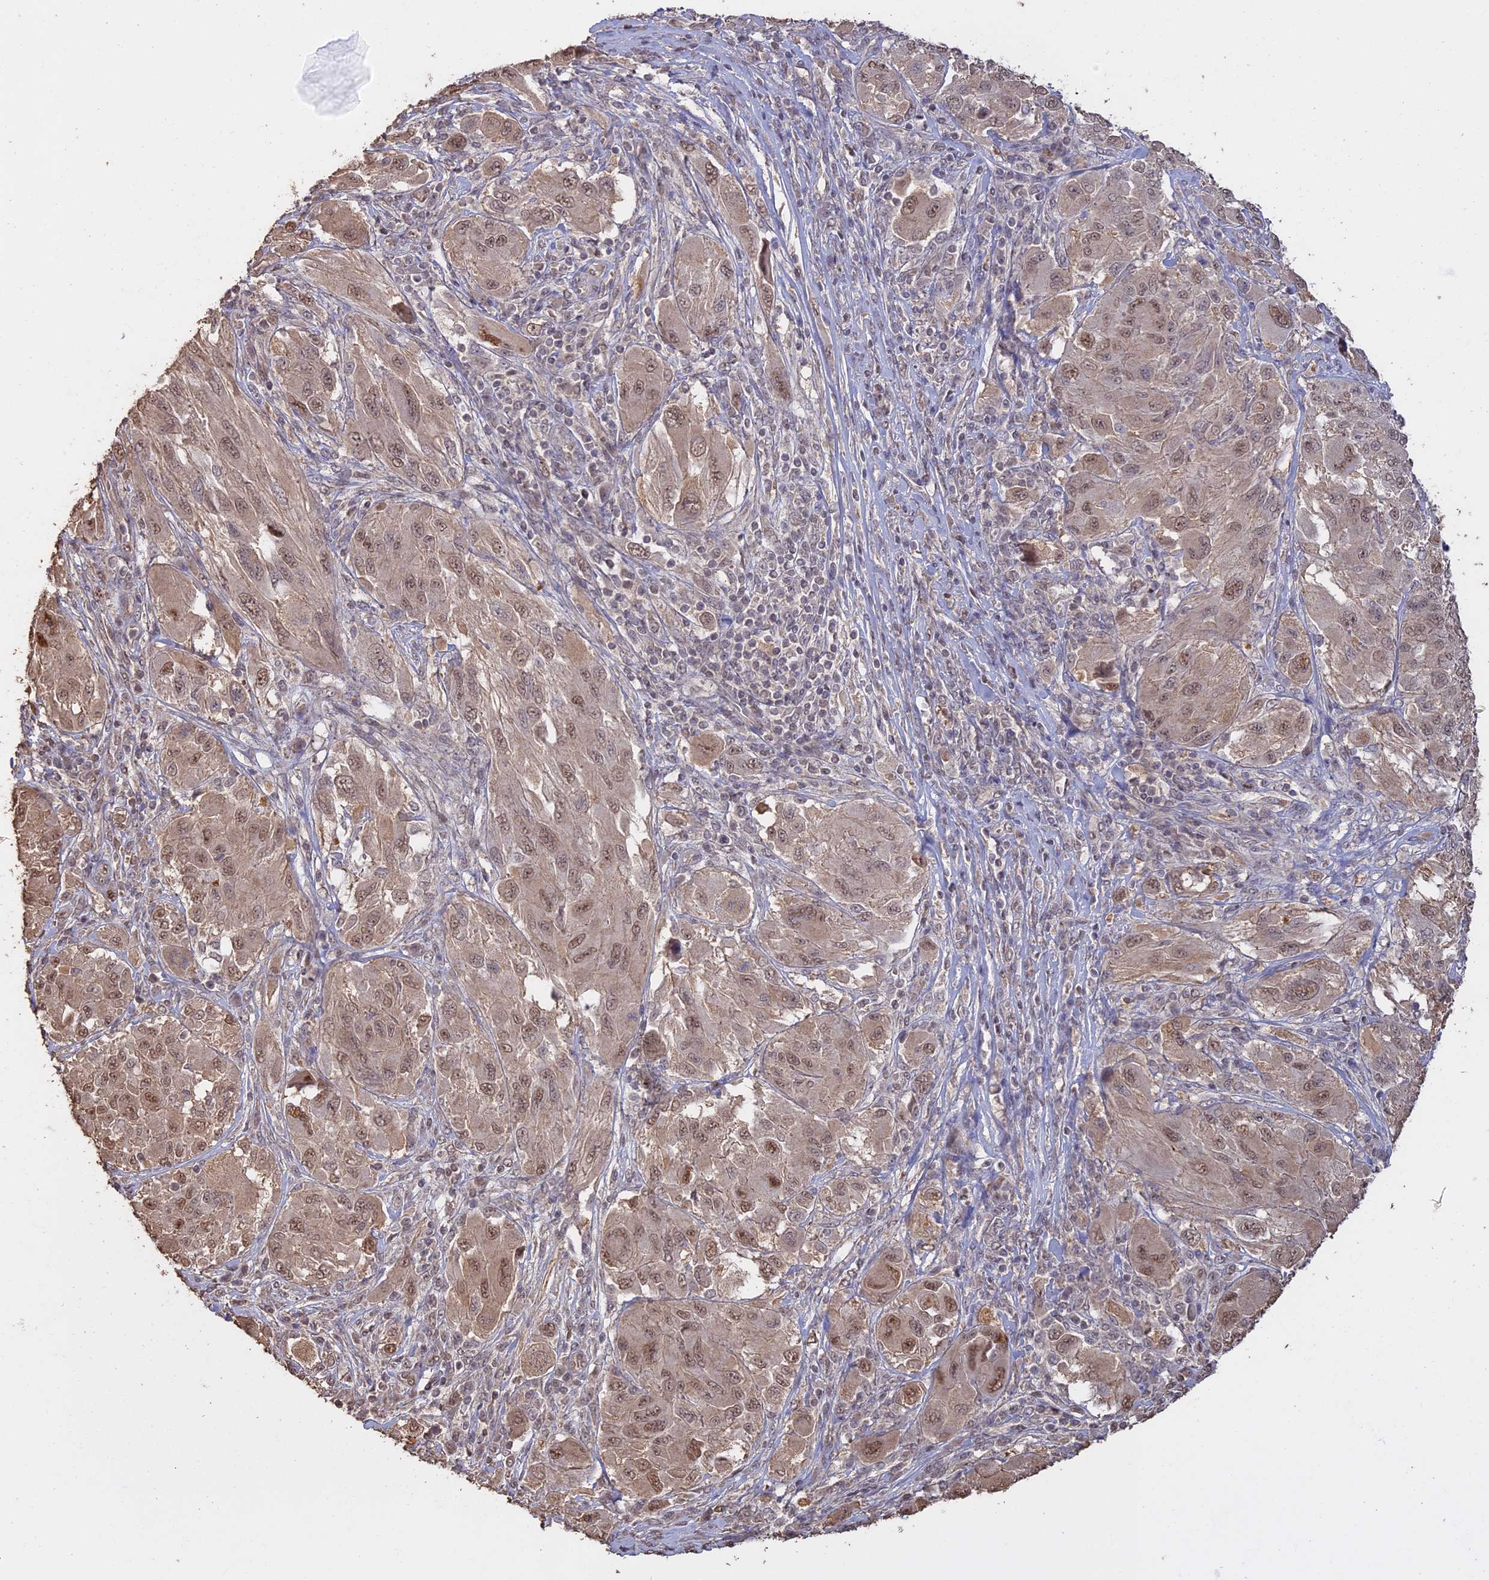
{"staining": {"intensity": "weak", "quantity": ">75%", "location": "nuclear"}, "tissue": "melanoma", "cell_type": "Tumor cells", "image_type": "cancer", "snomed": [{"axis": "morphology", "description": "Malignant melanoma, NOS"}, {"axis": "topography", "description": "Skin"}], "caption": "Tumor cells show low levels of weak nuclear expression in about >75% of cells in melanoma.", "gene": "PSMC6", "patient": {"sex": "female", "age": 91}}